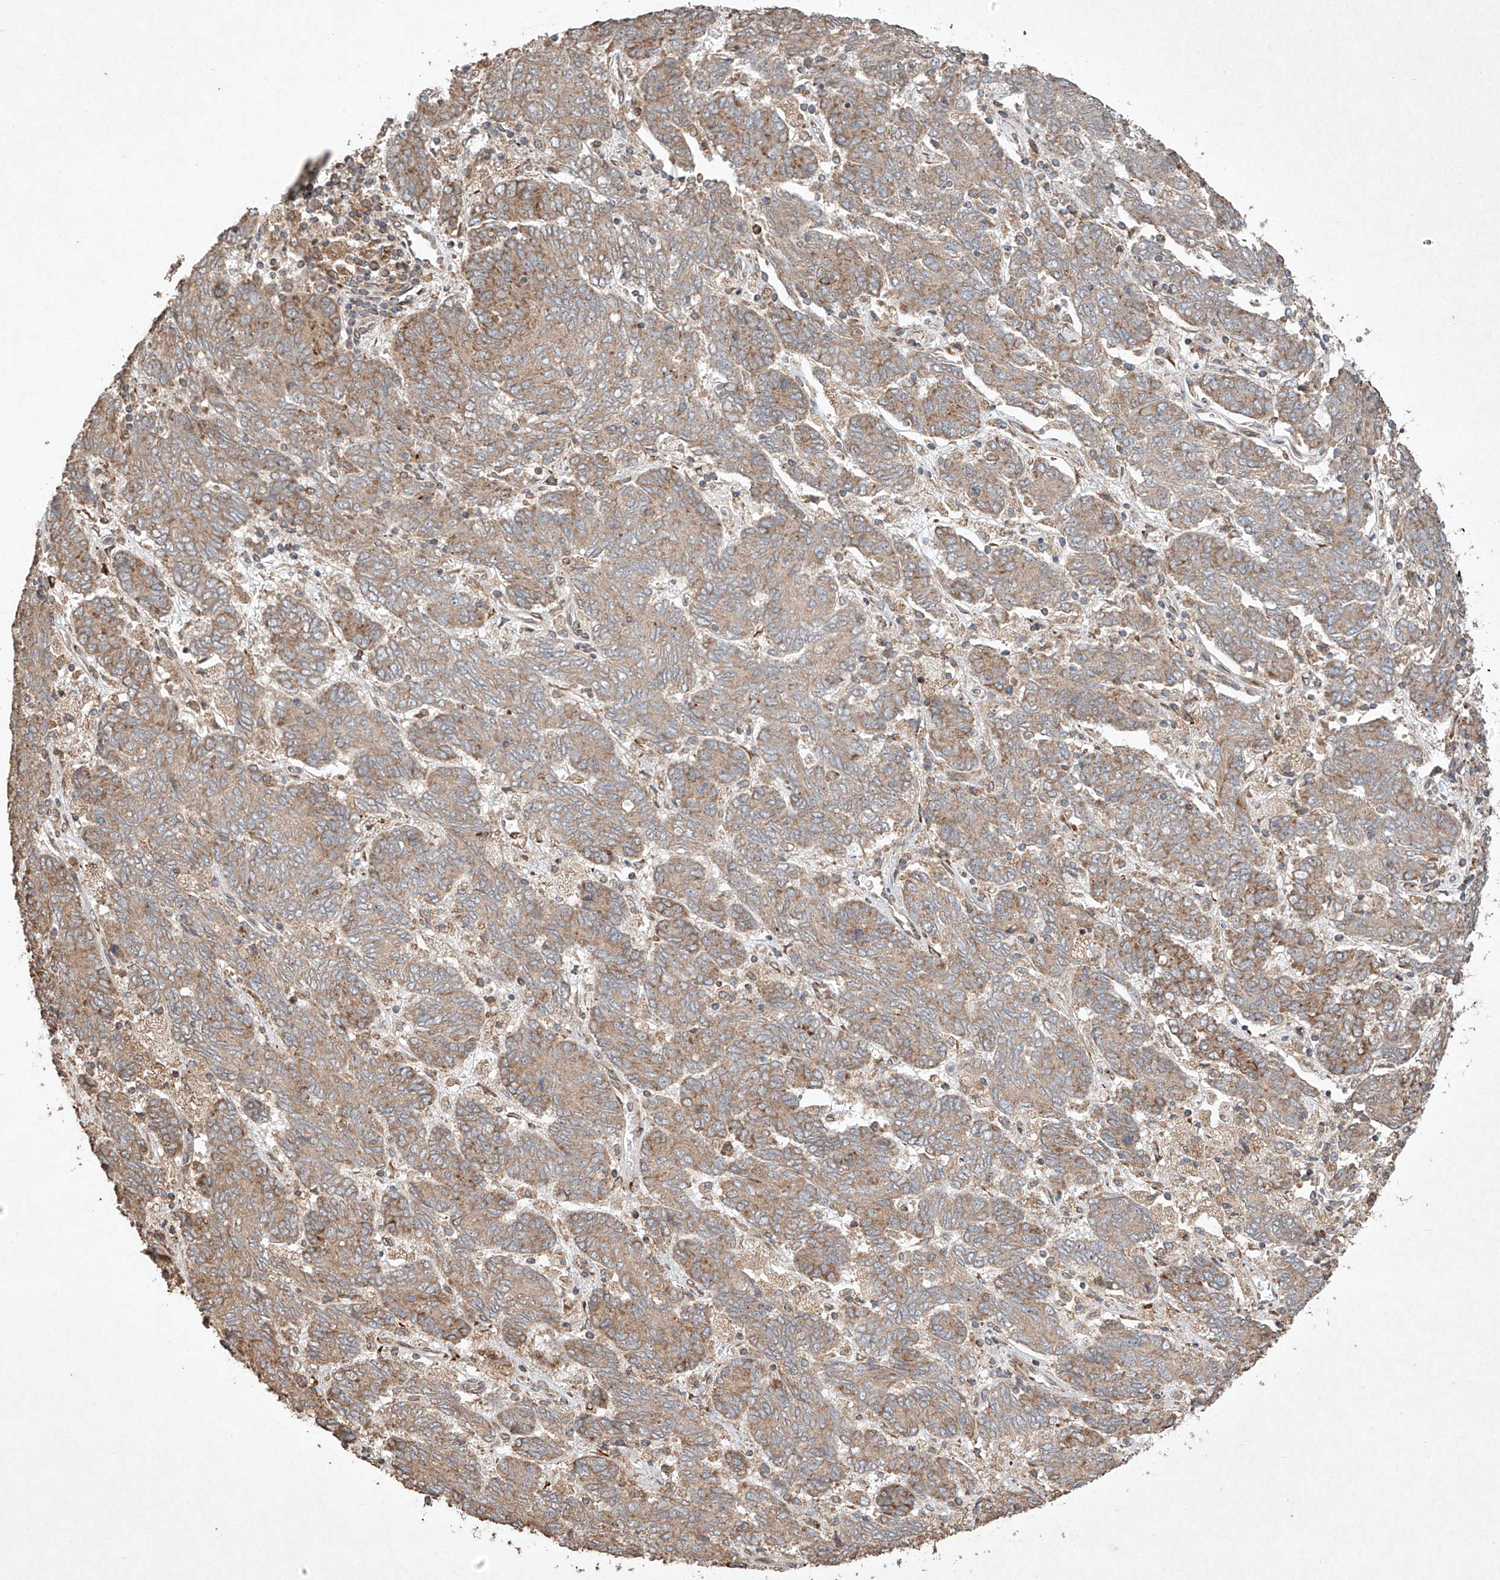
{"staining": {"intensity": "moderate", "quantity": ">75%", "location": "cytoplasmic/membranous"}, "tissue": "endometrial cancer", "cell_type": "Tumor cells", "image_type": "cancer", "snomed": [{"axis": "morphology", "description": "Adenocarcinoma, NOS"}, {"axis": "topography", "description": "Endometrium"}], "caption": "Protein expression analysis of human adenocarcinoma (endometrial) reveals moderate cytoplasmic/membranous positivity in about >75% of tumor cells. The protein of interest is shown in brown color, while the nuclei are stained blue.", "gene": "SEMA3B", "patient": {"sex": "female", "age": 80}}